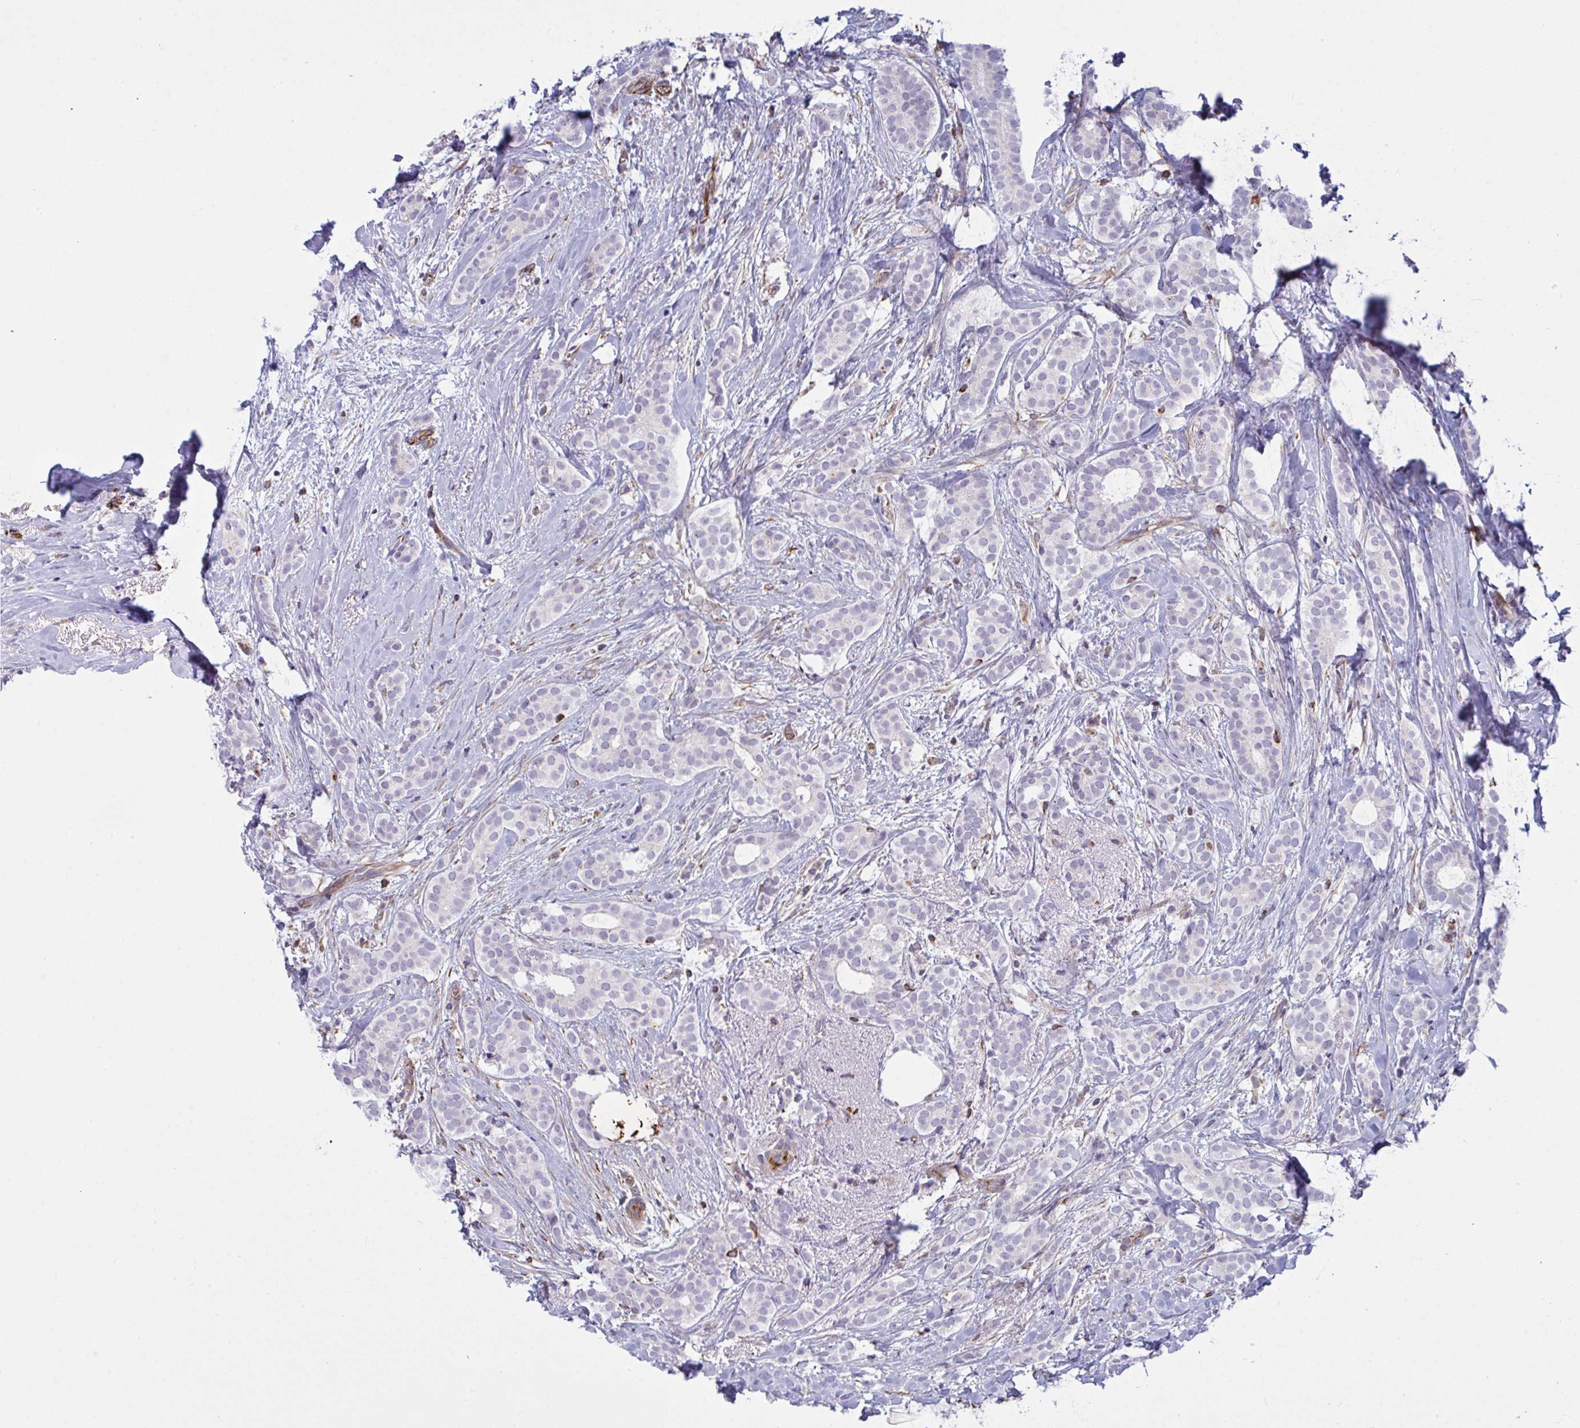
{"staining": {"intensity": "negative", "quantity": "none", "location": "none"}, "tissue": "breast cancer", "cell_type": "Tumor cells", "image_type": "cancer", "snomed": [{"axis": "morphology", "description": "Duct carcinoma"}, {"axis": "topography", "description": "Breast"}], "caption": "High power microscopy image of an IHC image of infiltrating ductal carcinoma (breast), revealing no significant staining in tumor cells.", "gene": "DCBLD1", "patient": {"sex": "female", "age": 65}}